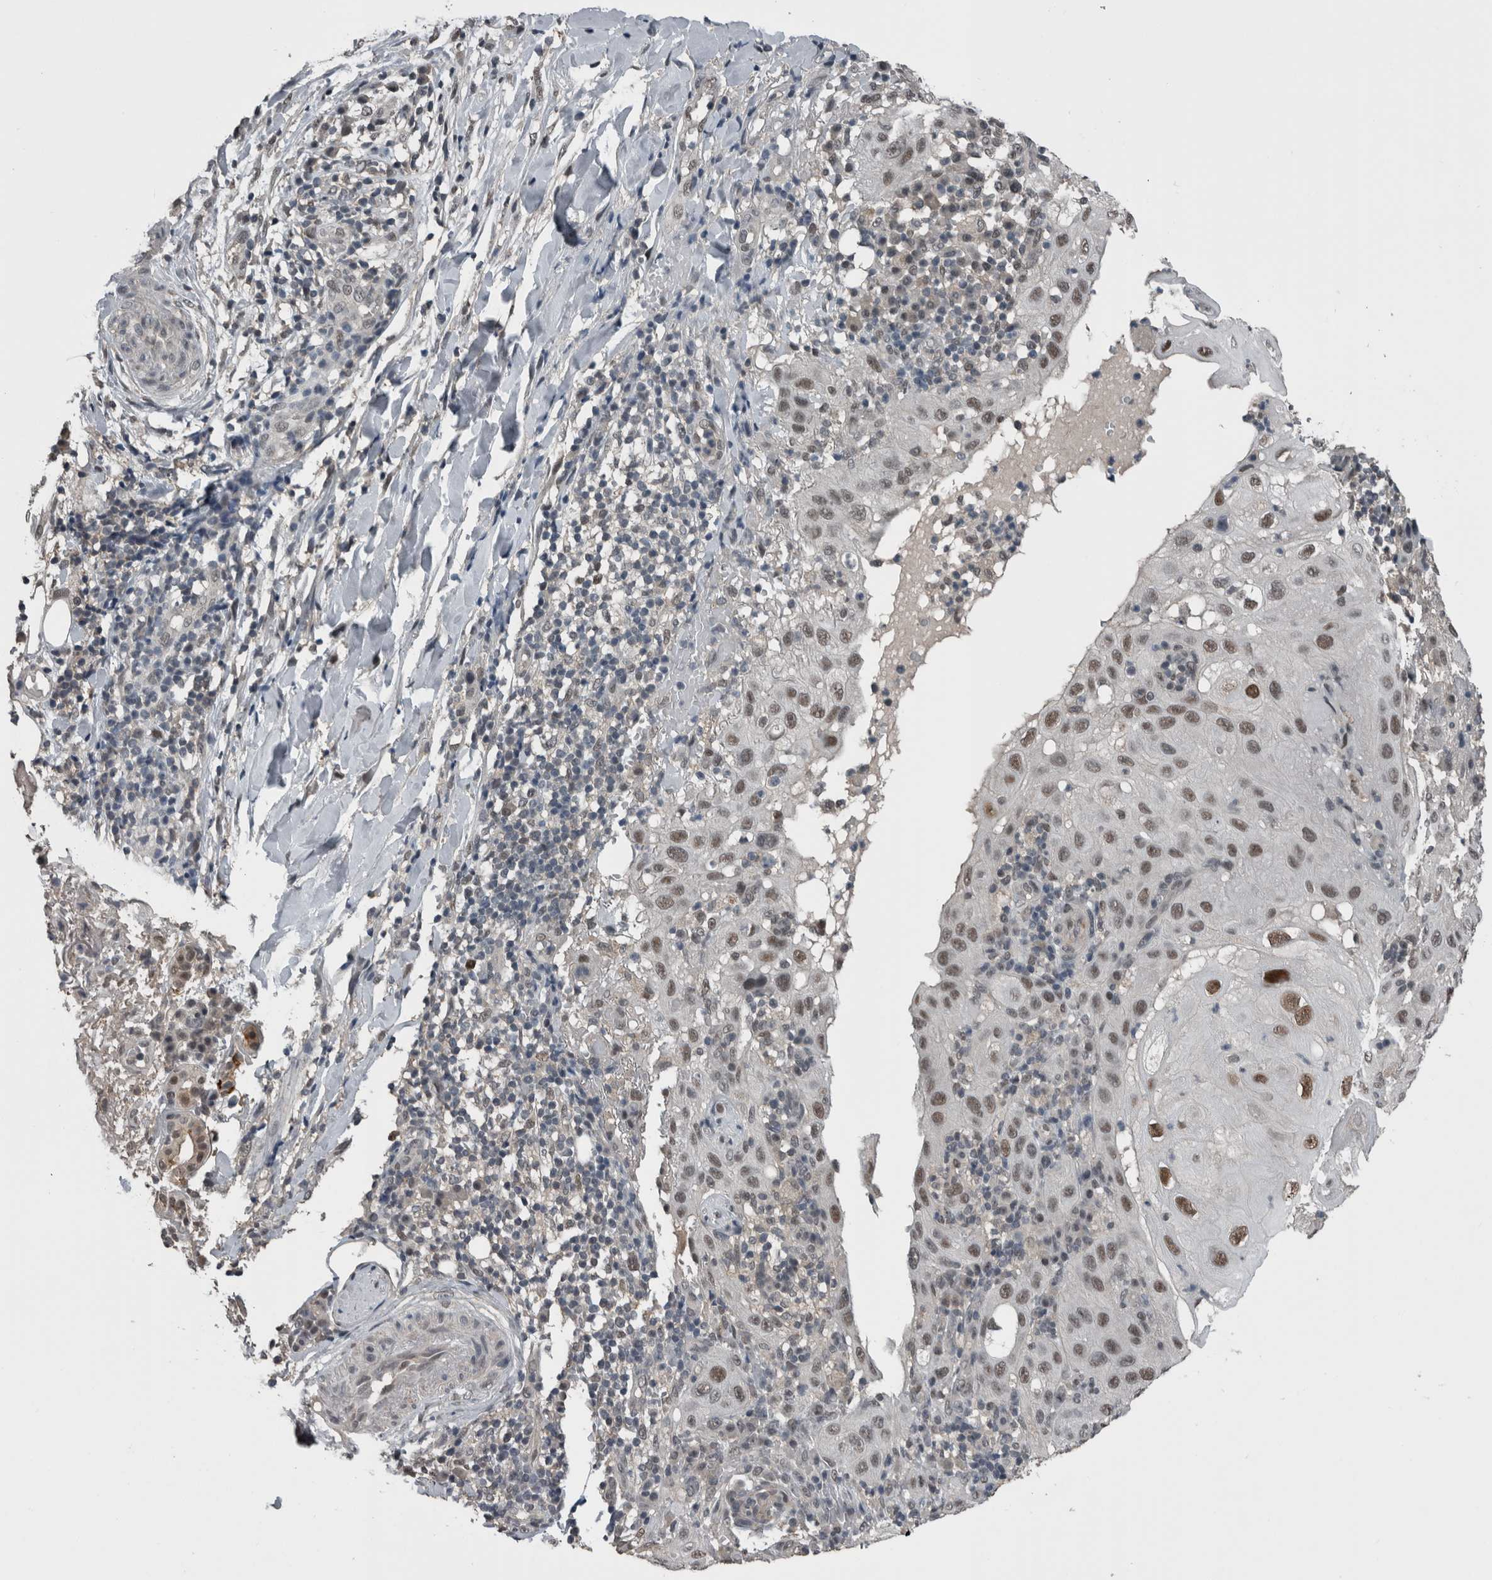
{"staining": {"intensity": "strong", "quantity": "<25%", "location": "nuclear"}, "tissue": "skin cancer", "cell_type": "Tumor cells", "image_type": "cancer", "snomed": [{"axis": "morphology", "description": "Normal tissue, NOS"}, {"axis": "morphology", "description": "Squamous cell carcinoma, NOS"}, {"axis": "topography", "description": "Skin"}], "caption": "Protein positivity by IHC shows strong nuclear staining in about <25% of tumor cells in skin squamous cell carcinoma.", "gene": "ZBTB21", "patient": {"sex": "female", "age": 96}}